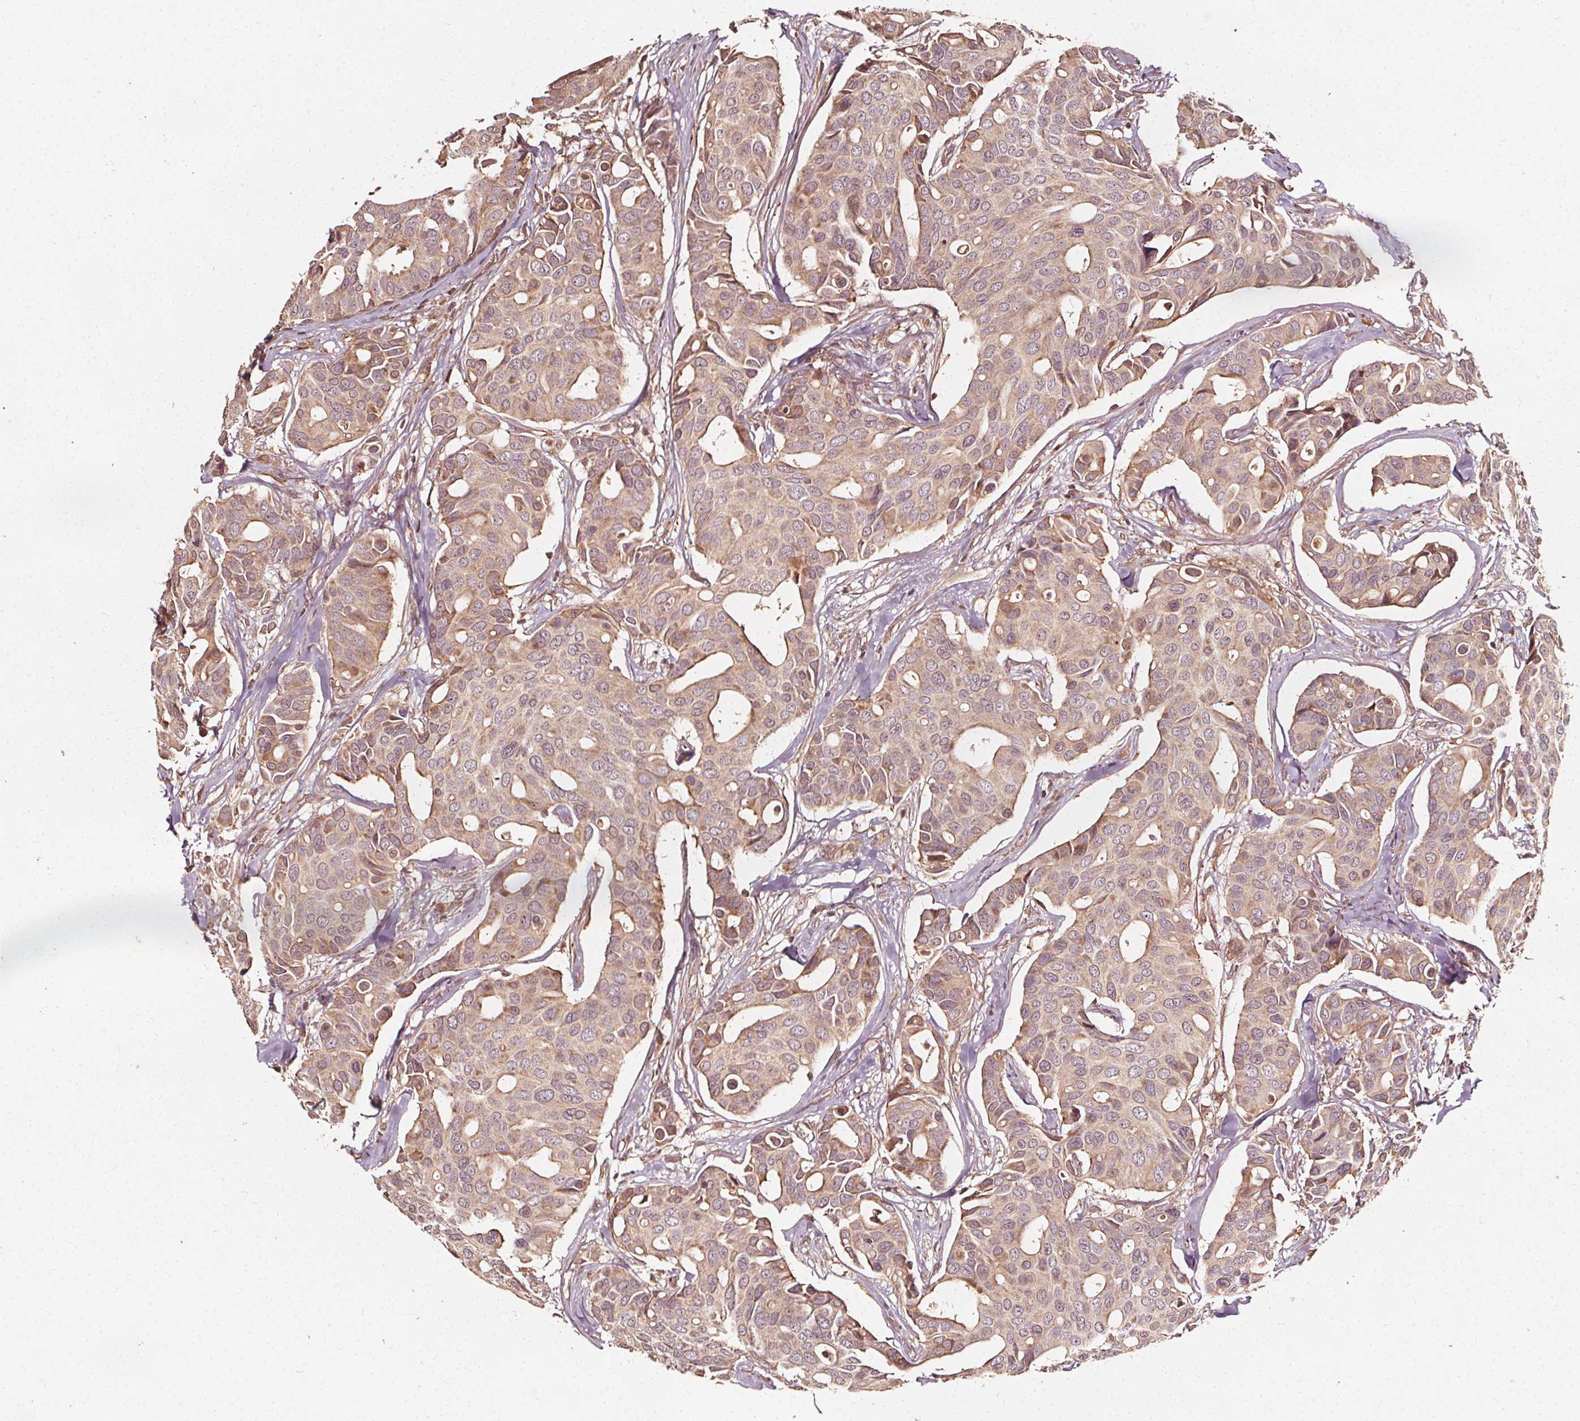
{"staining": {"intensity": "weak", "quantity": ">75%", "location": "cytoplasmic/membranous"}, "tissue": "breast cancer", "cell_type": "Tumor cells", "image_type": "cancer", "snomed": [{"axis": "morphology", "description": "Duct carcinoma"}, {"axis": "topography", "description": "Breast"}], "caption": "The immunohistochemical stain labels weak cytoplasmic/membranous positivity in tumor cells of breast cancer tissue. Nuclei are stained in blue.", "gene": "NPC1", "patient": {"sex": "female", "age": 54}}